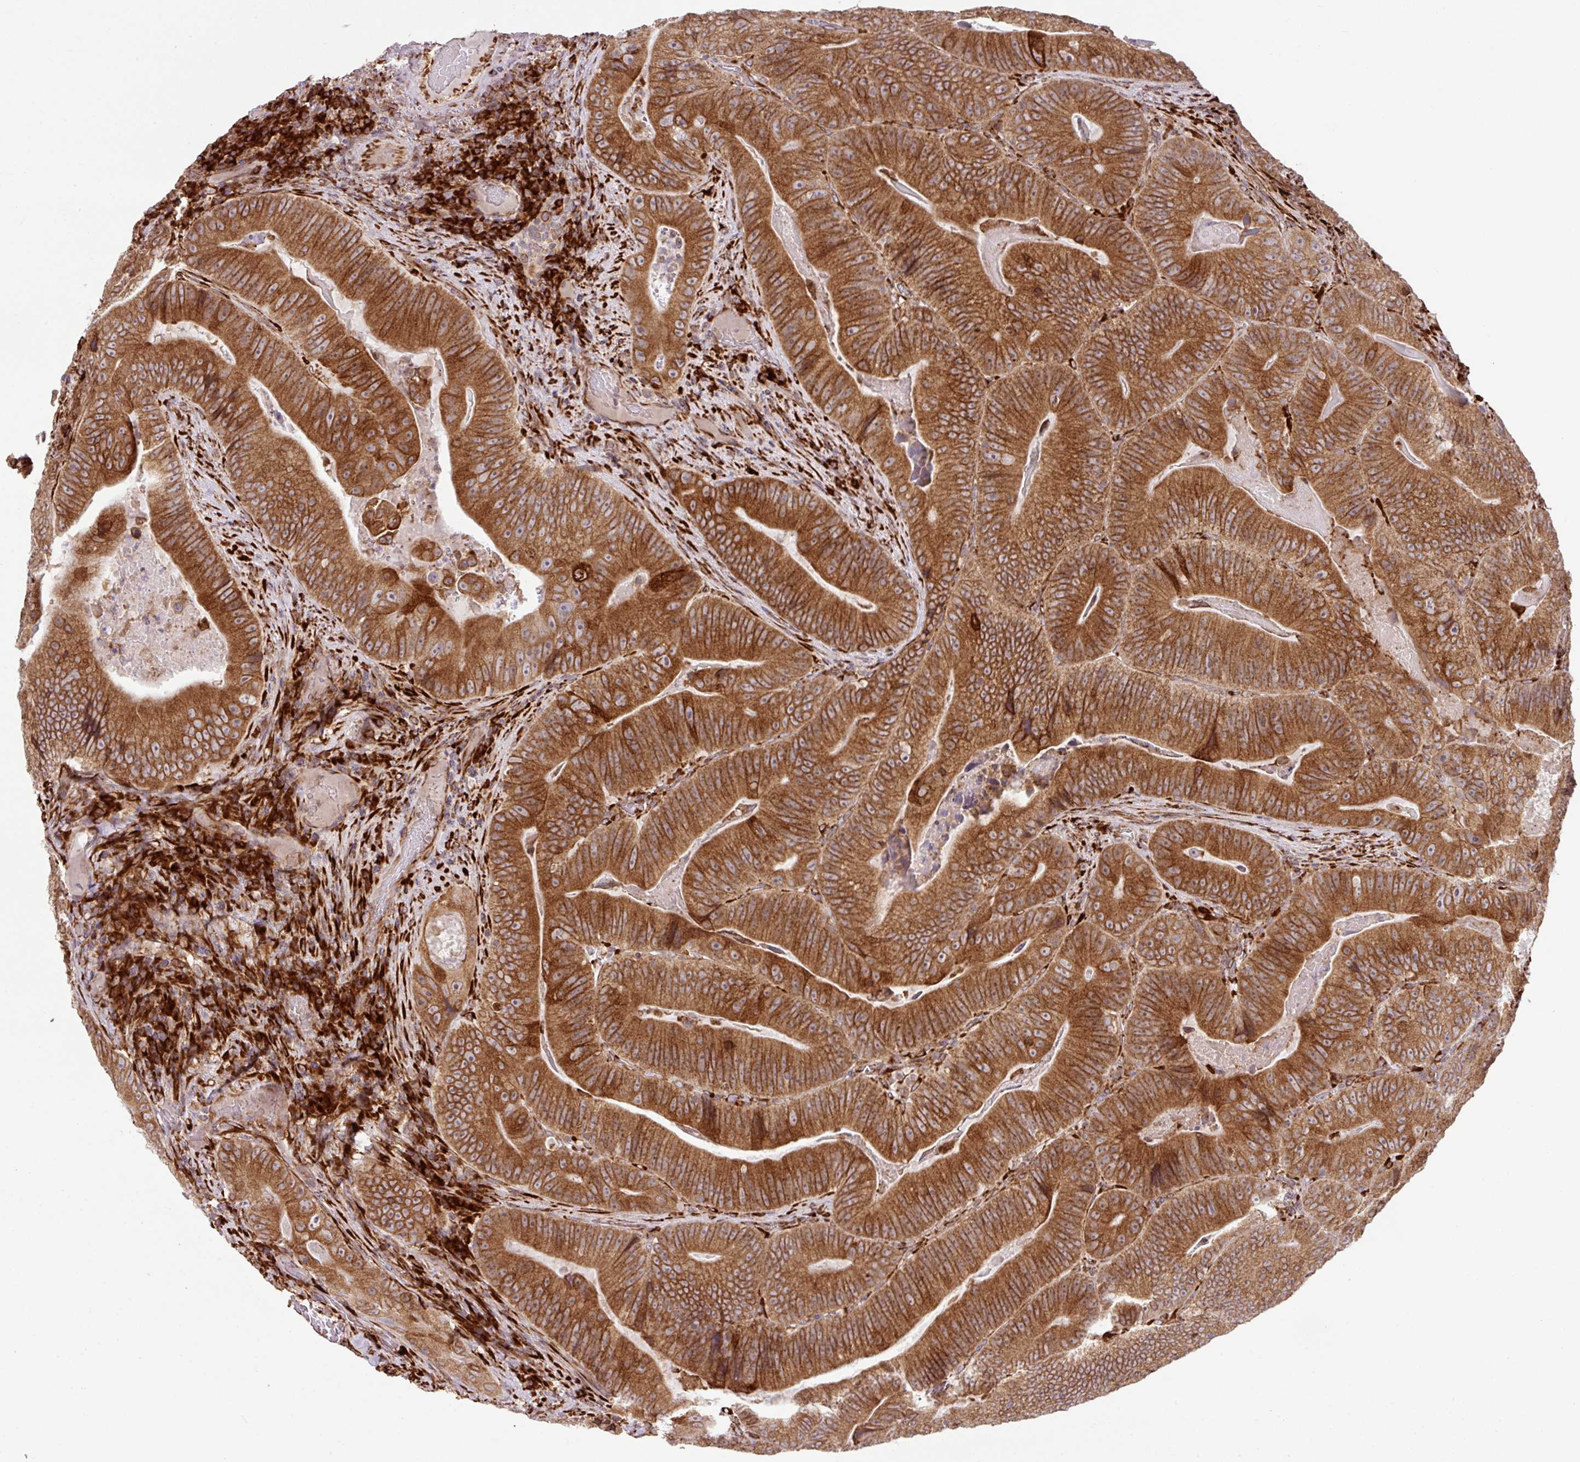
{"staining": {"intensity": "moderate", "quantity": ">75%", "location": "cytoplasmic/membranous"}, "tissue": "colorectal cancer", "cell_type": "Tumor cells", "image_type": "cancer", "snomed": [{"axis": "morphology", "description": "Adenocarcinoma, NOS"}, {"axis": "topography", "description": "Colon"}], "caption": "Colorectal cancer stained for a protein (brown) reveals moderate cytoplasmic/membranous positive positivity in approximately >75% of tumor cells.", "gene": "SLC39A7", "patient": {"sex": "female", "age": 86}}